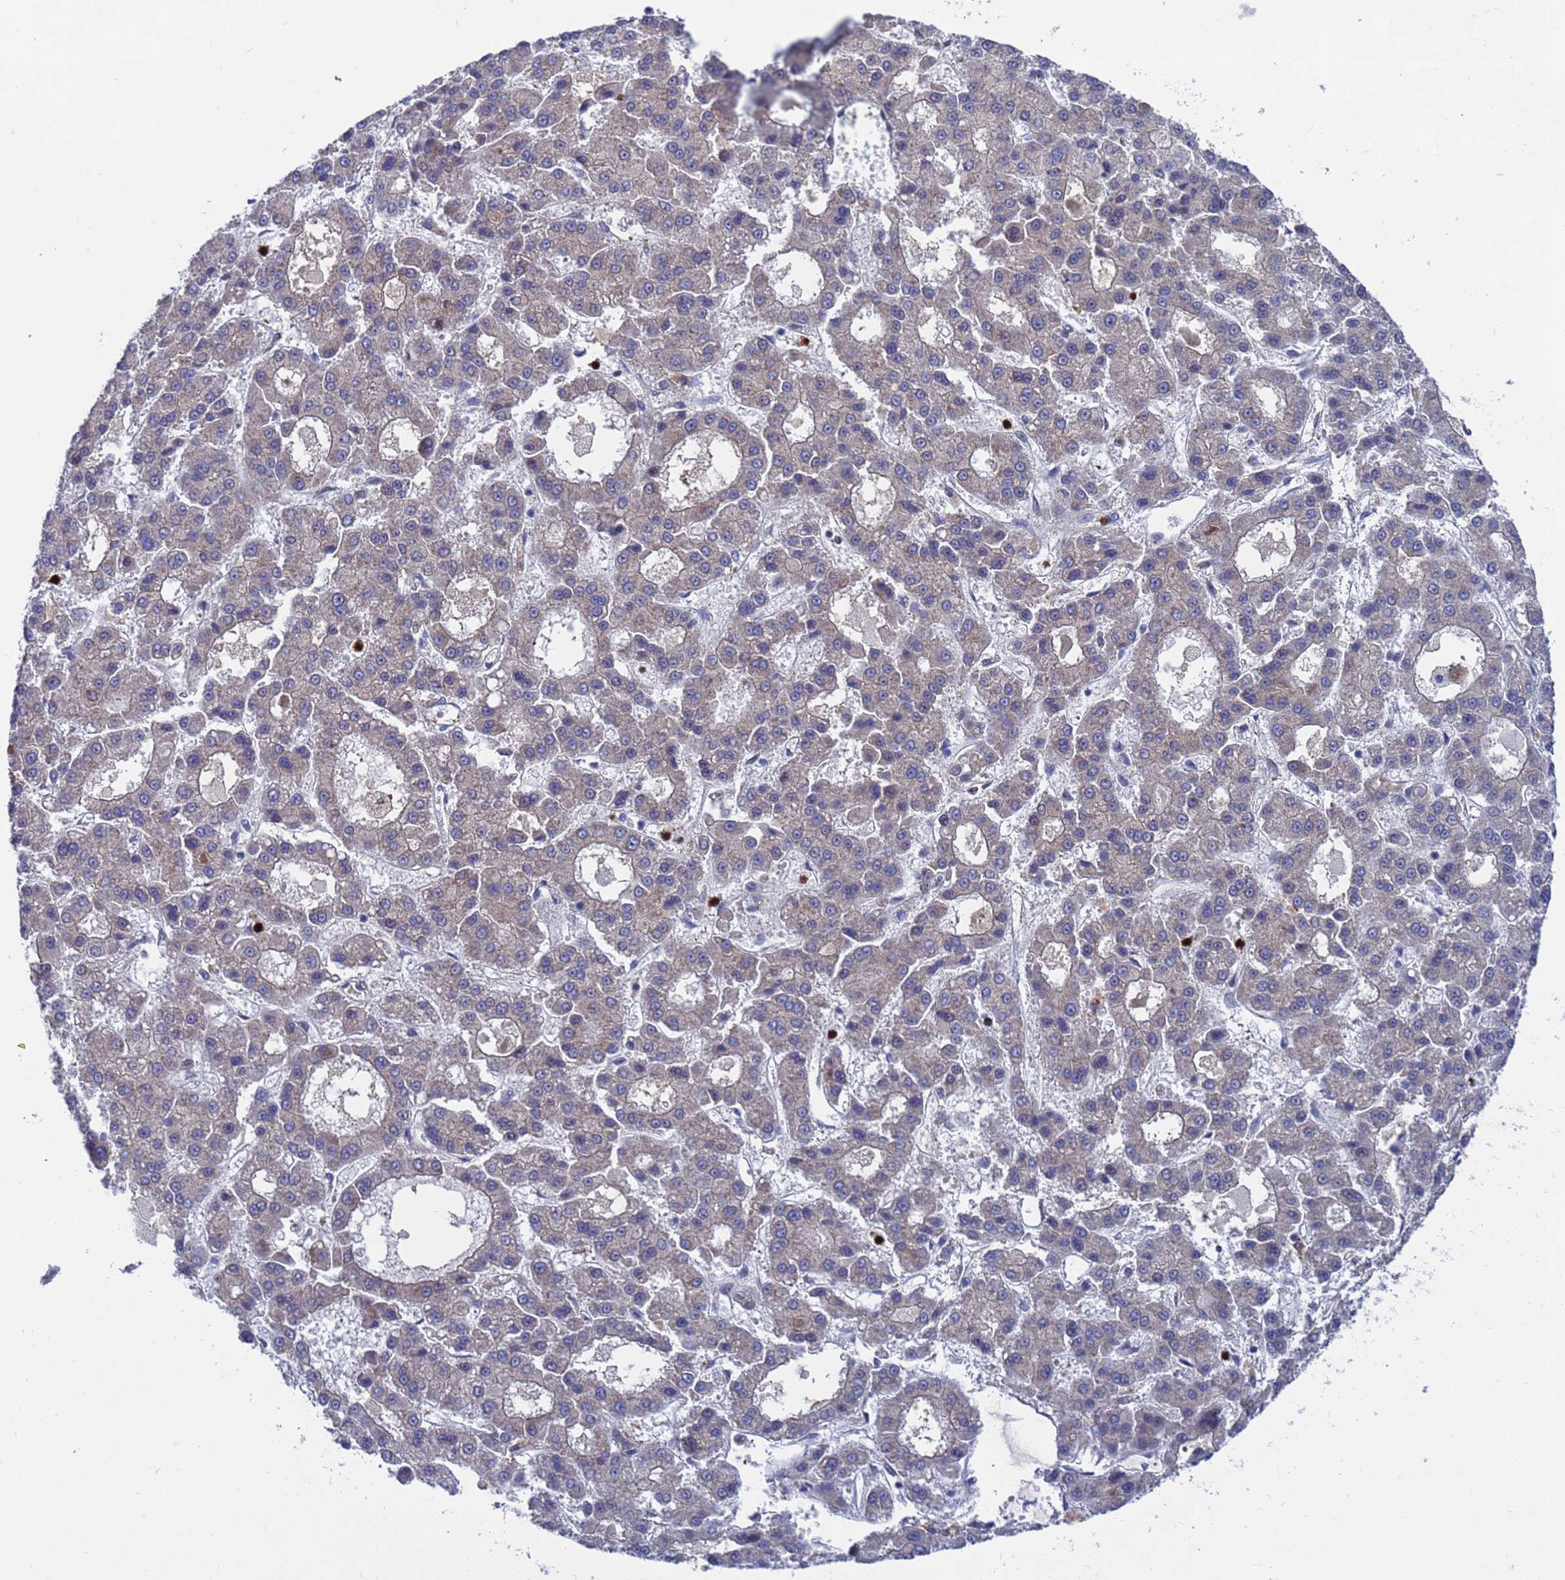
{"staining": {"intensity": "negative", "quantity": "none", "location": "none"}, "tissue": "liver cancer", "cell_type": "Tumor cells", "image_type": "cancer", "snomed": [{"axis": "morphology", "description": "Carcinoma, Hepatocellular, NOS"}, {"axis": "topography", "description": "Liver"}], "caption": "Liver hepatocellular carcinoma was stained to show a protein in brown. There is no significant expression in tumor cells.", "gene": "TMBIM6", "patient": {"sex": "male", "age": 70}}